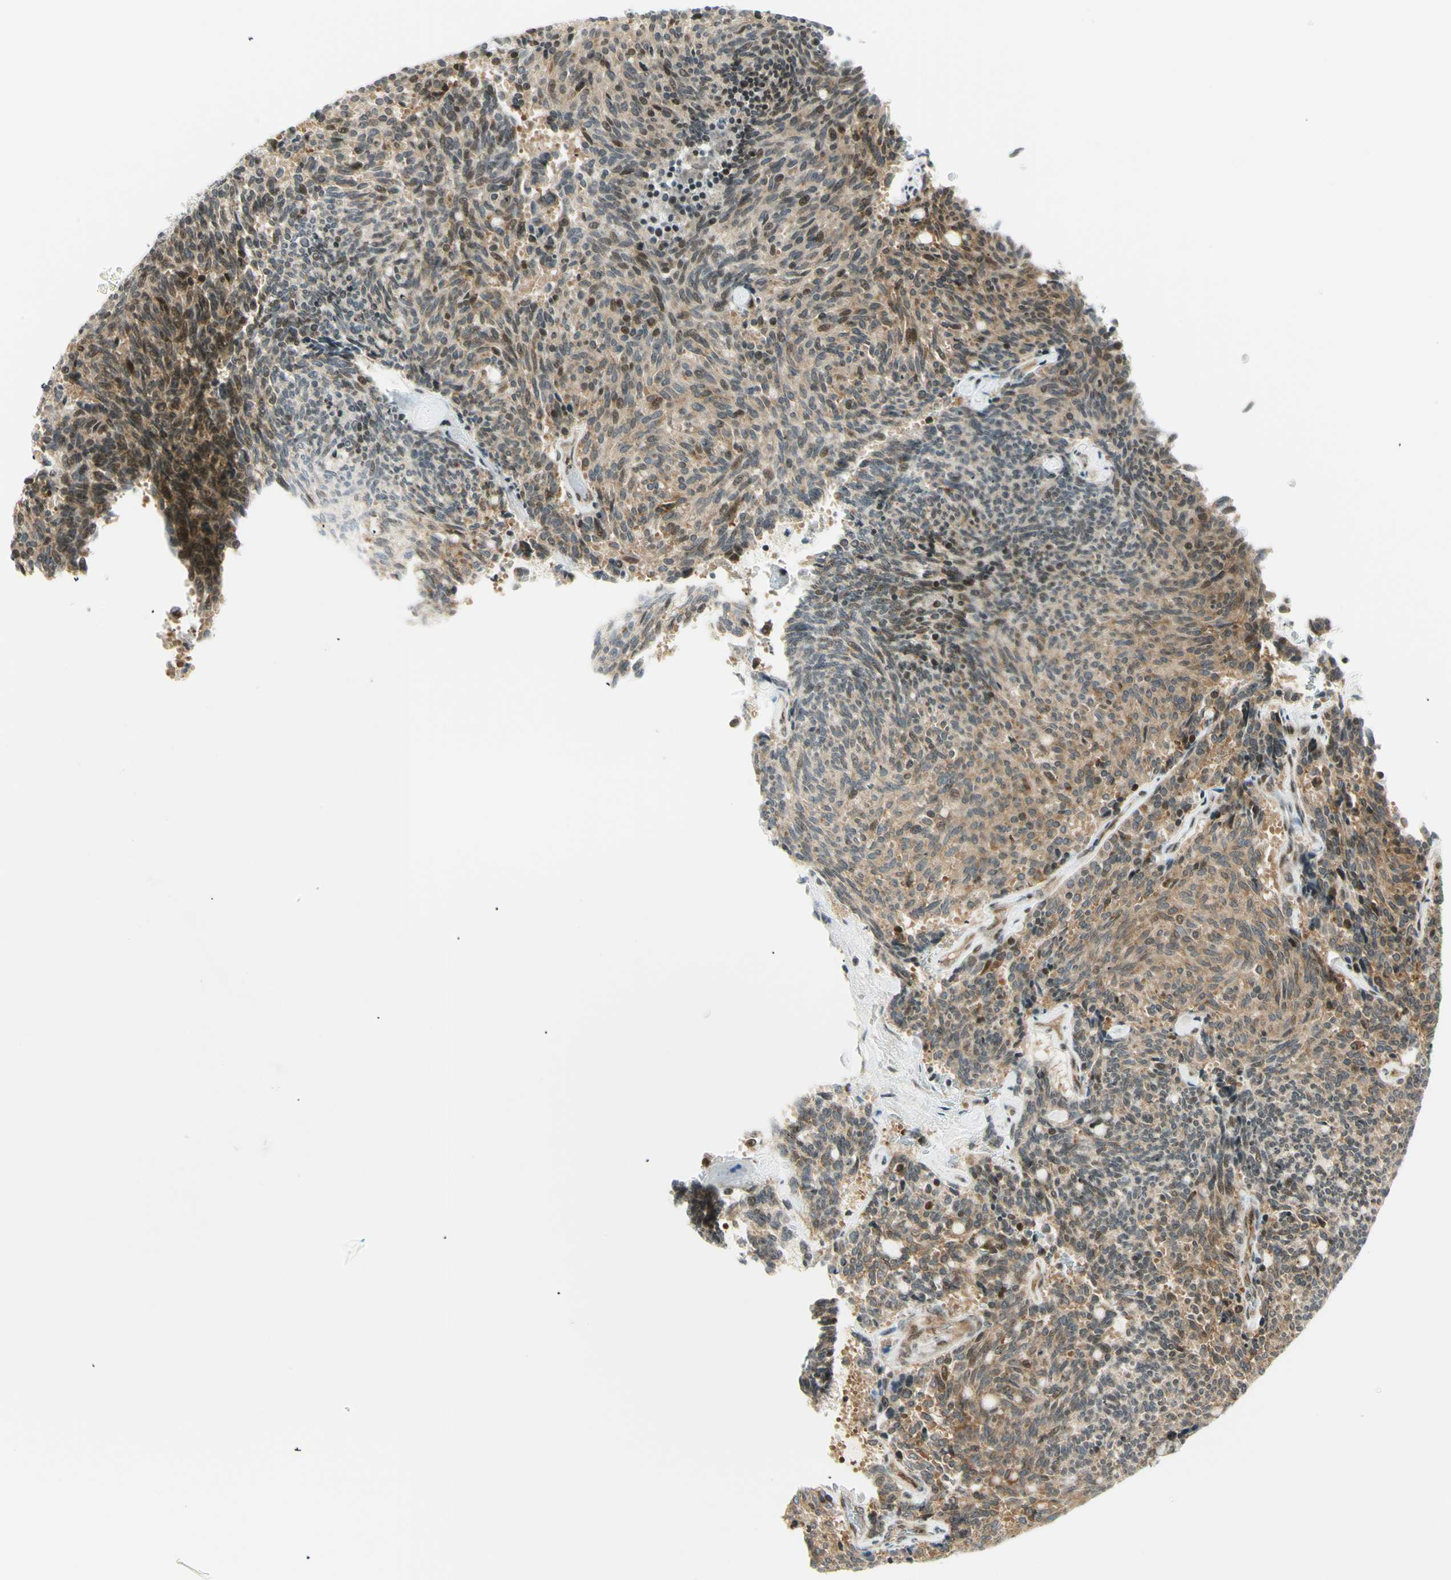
{"staining": {"intensity": "strong", "quantity": "25%-75%", "location": "cytoplasmic/membranous,nuclear"}, "tissue": "carcinoid", "cell_type": "Tumor cells", "image_type": "cancer", "snomed": [{"axis": "morphology", "description": "Carcinoid, malignant, NOS"}, {"axis": "topography", "description": "Pancreas"}], "caption": "IHC image of neoplastic tissue: human carcinoid stained using IHC displays high levels of strong protein expression localized specifically in the cytoplasmic/membranous and nuclear of tumor cells, appearing as a cytoplasmic/membranous and nuclear brown color.", "gene": "TPT1", "patient": {"sex": "female", "age": 54}}